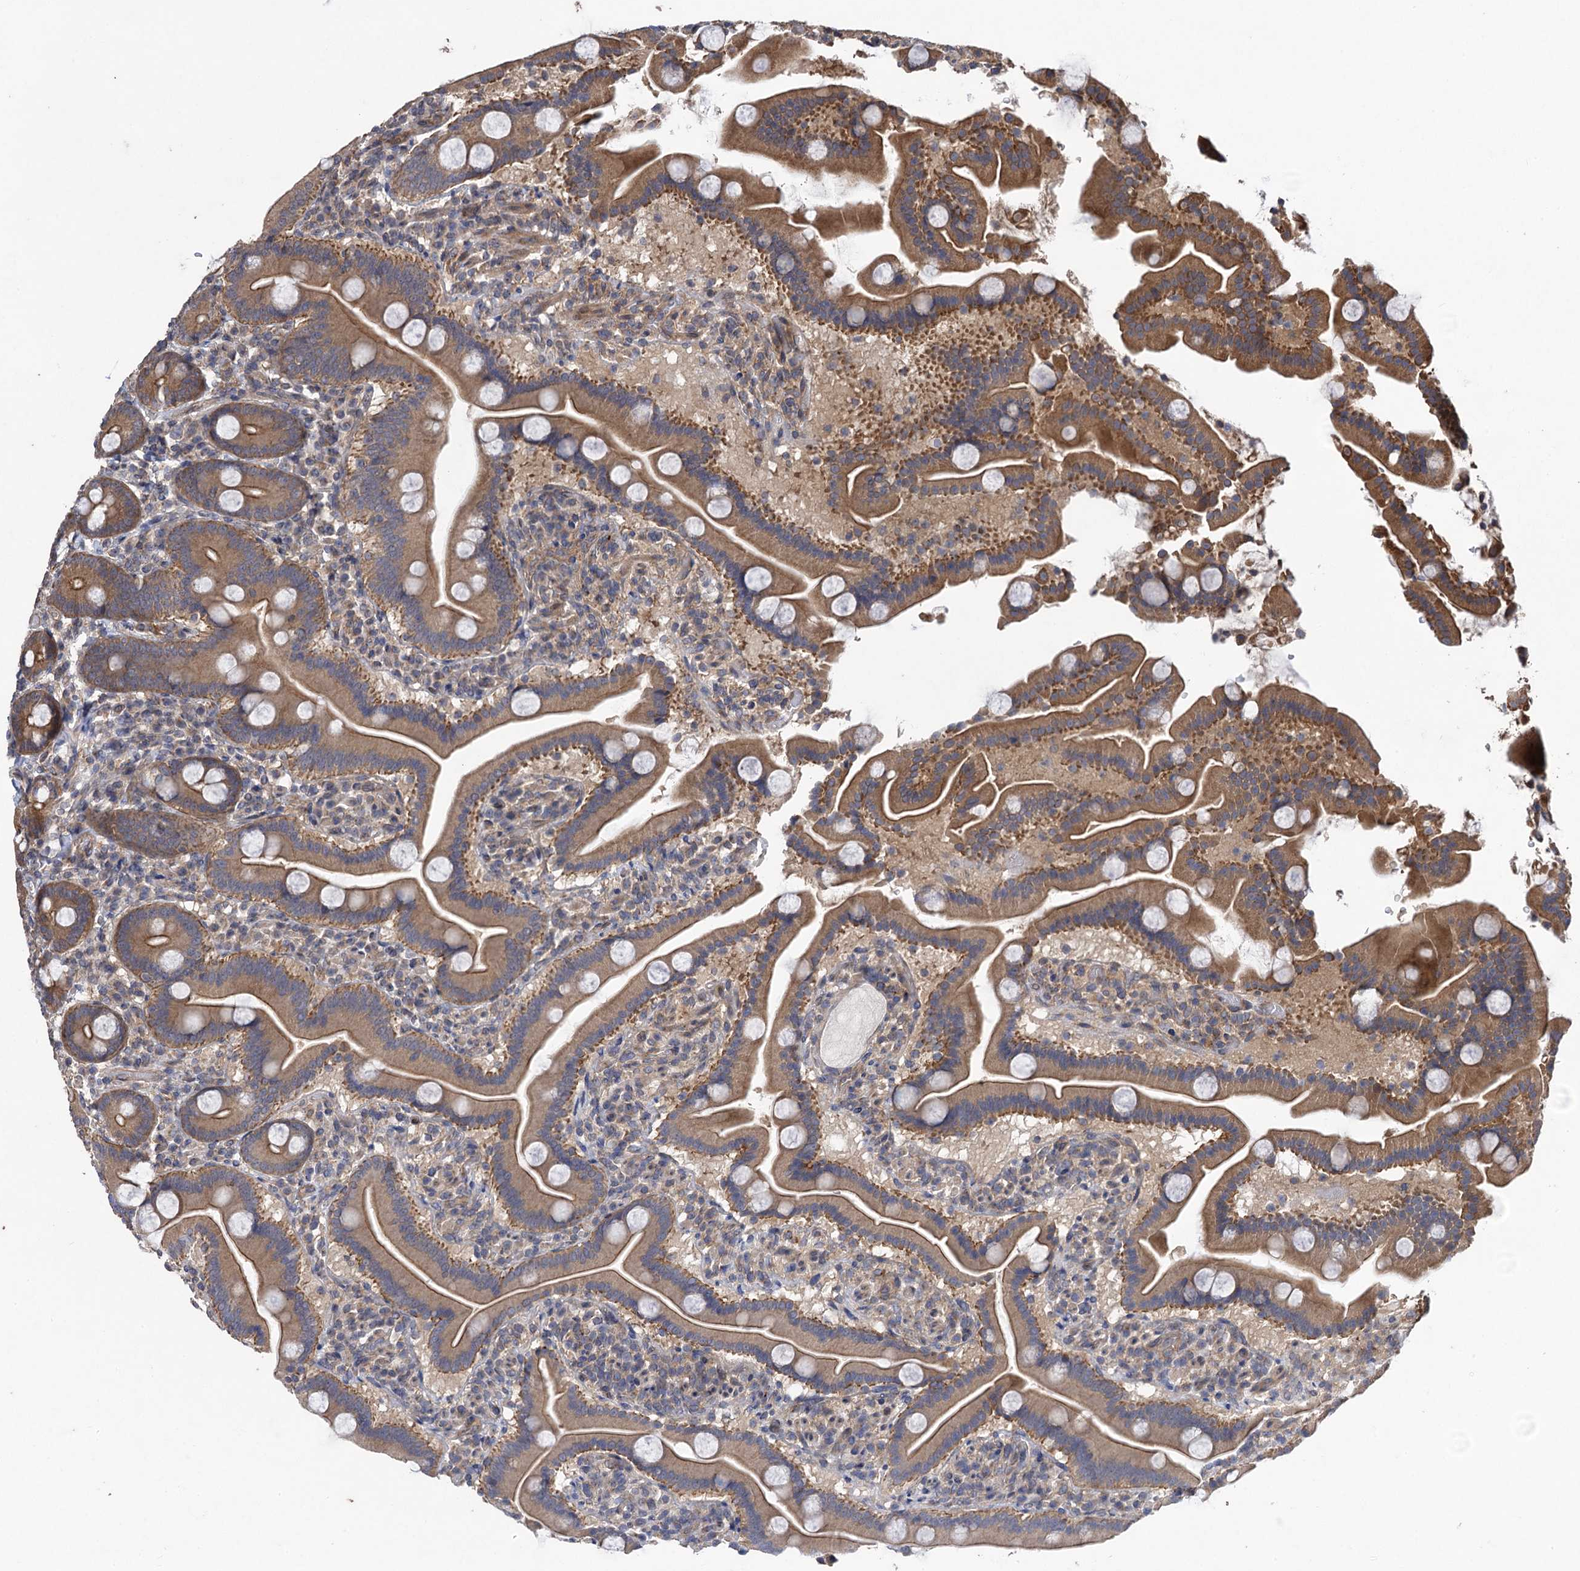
{"staining": {"intensity": "moderate", "quantity": ">75%", "location": "cytoplasmic/membranous"}, "tissue": "duodenum", "cell_type": "Glandular cells", "image_type": "normal", "snomed": [{"axis": "morphology", "description": "Normal tissue, NOS"}, {"axis": "topography", "description": "Duodenum"}], "caption": "Protein staining of benign duodenum exhibits moderate cytoplasmic/membranous positivity in approximately >75% of glandular cells.", "gene": "HAUS1", "patient": {"sex": "male", "age": 55}}